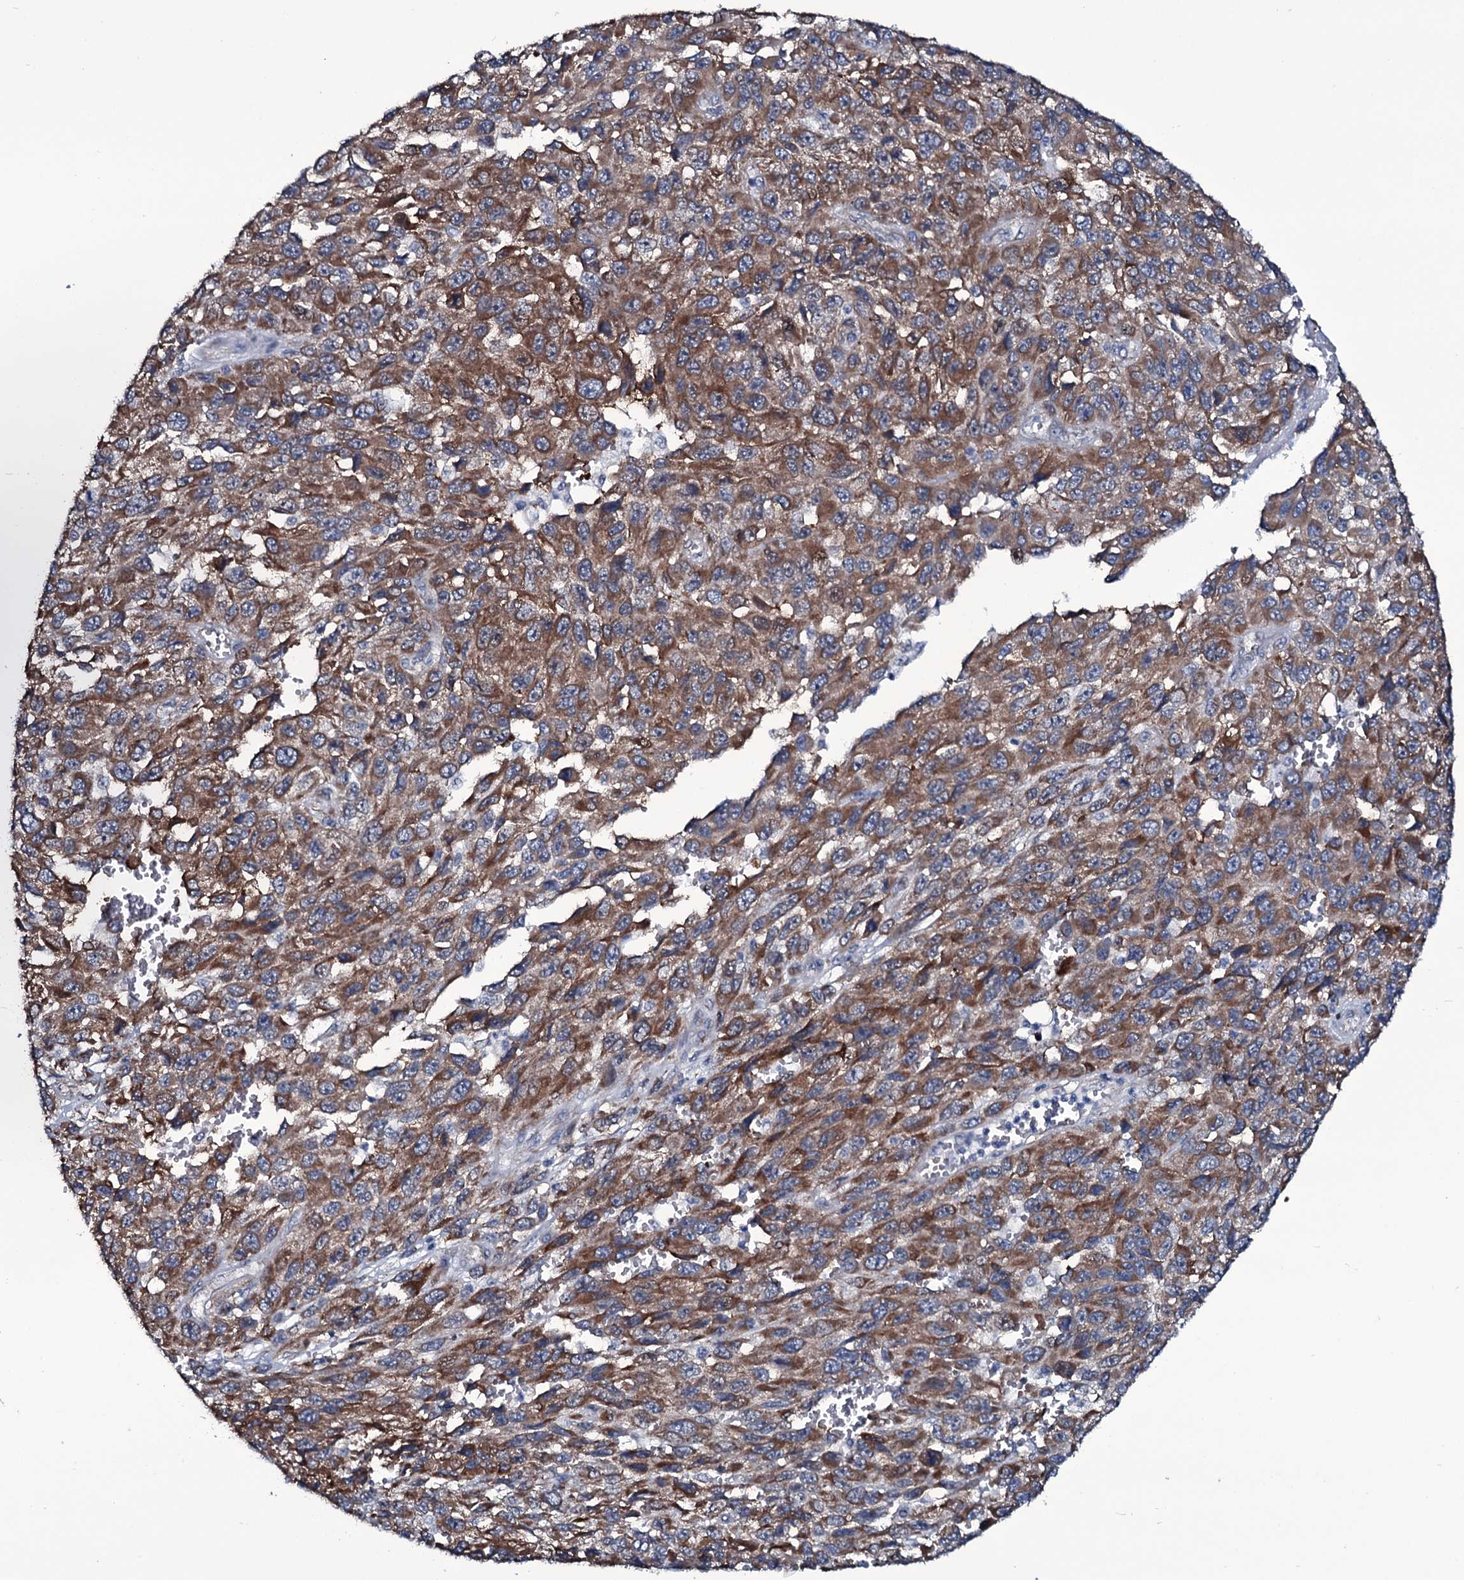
{"staining": {"intensity": "strong", "quantity": ">75%", "location": "cytoplasmic/membranous"}, "tissue": "melanoma", "cell_type": "Tumor cells", "image_type": "cancer", "snomed": [{"axis": "morphology", "description": "Normal tissue, NOS"}, {"axis": "morphology", "description": "Malignant melanoma, NOS"}, {"axis": "topography", "description": "Skin"}], "caption": "IHC histopathology image of neoplastic tissue: melanoma stained using immunohistochemistry shows high levels of strong protein expression localized specifically in the cytoplasmic/membranous of tumor cells, appearing as a cytoplasmic/membranous brown color.", "gene": "WIPF3", "patient": {"sex": "female", "age": 96}}